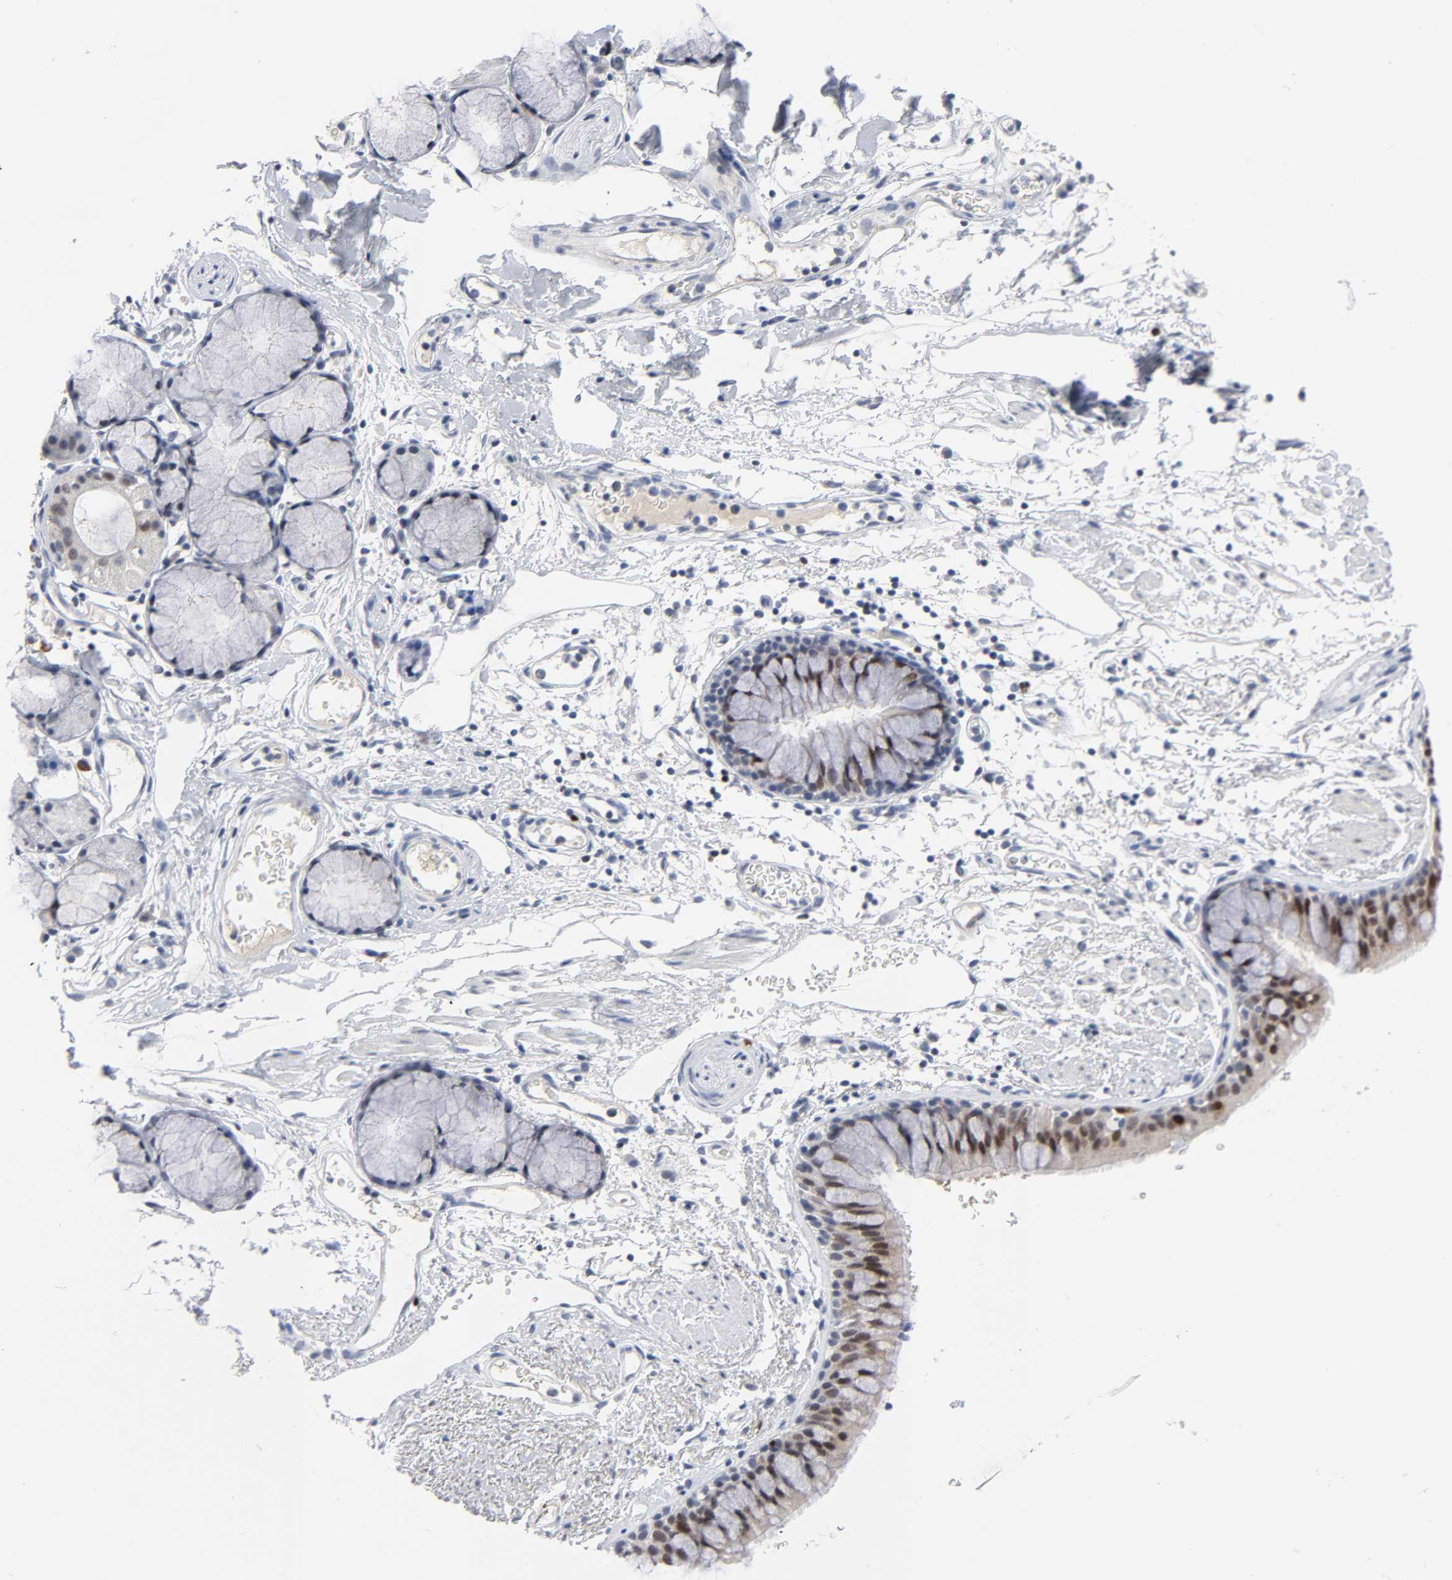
{"staining": {"intensity": "moderate", "quantity": "25%-75%", "location": "cytoplasmic/membranous,nuclear"}, "tissue": "bronchus", "cell_type": "Respiratory epithelial cells", "image_type": "normal", "snomed": [{"axis": "morphology", "description": "Normal tissue, NOS"}, {"axis": "topography", "description": "Bronchus"}], "caption": "Immunohistochemistry (IHC) photomicrograph of normal bronchus: human bronchus stained using immunohistochemistry (IHC) exhibits medium levels of moderate protein expression localized specifically in the cytoplasmic/membranous,nuclear of respiratory epithelial cells, appearing as a cytoplasmic/membranous,nuclear brown color.", "gene": "WEE1", "patient": {"sex": "female", "age": 73}}